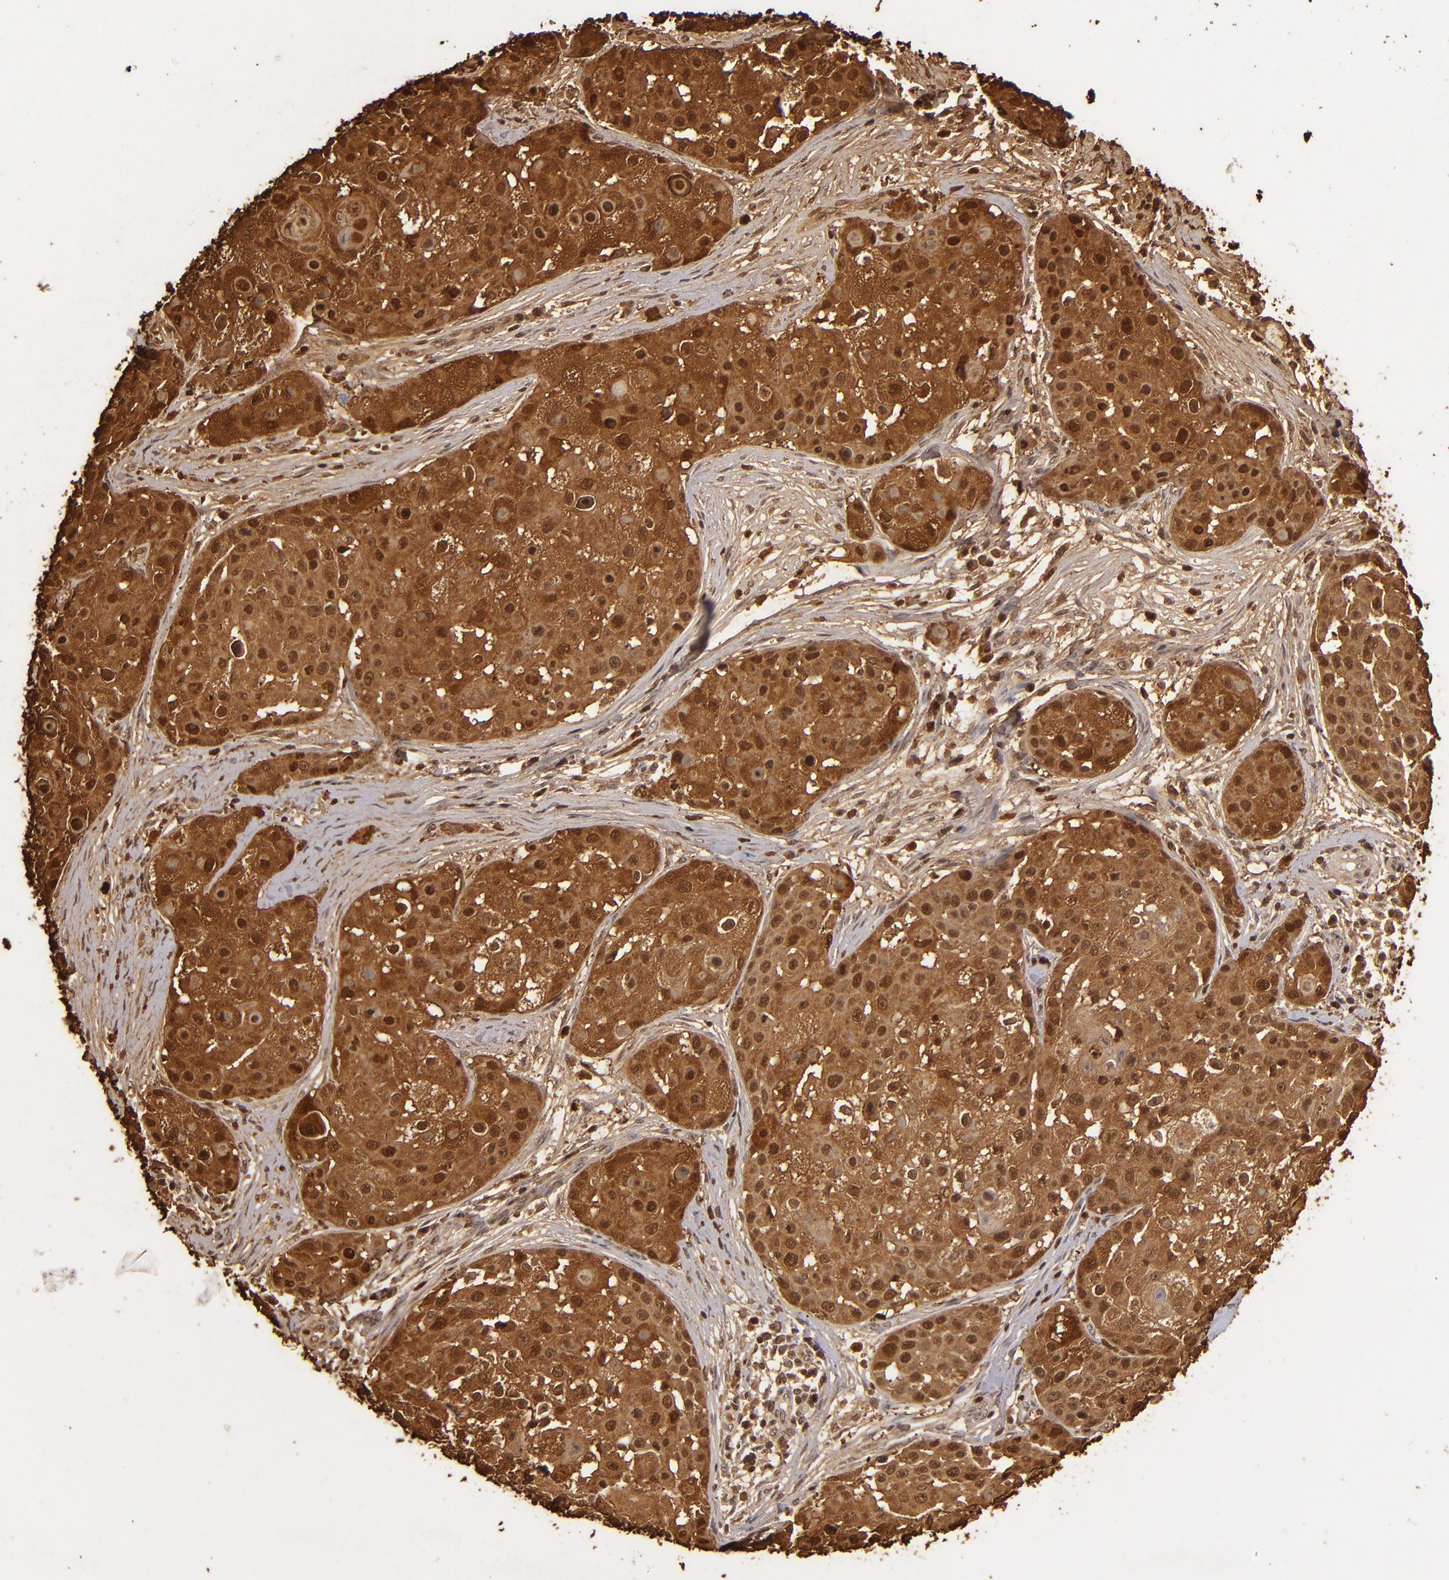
{"staining": {"intensity": "strong", "quantity": ">75%", "location": "cytoplasmic/membranous,nuclear"}, "tissue": "skin cancer", "cell_type": "Tumor cells", "image_type": "cancer", "snomed": [{"axis": "morphology", "description": "Squamous cell carcinoma, NOS"}, {"axis": "topography", "description": "Skin"}], "caption": "About >75% of tumor cells in skin cancer show strong cytoplasmic/membranous and nuclear protein expression as visualized by brown immunohistochemical staining.", "gene": "S100A2", "patient": {"sex": "female", "age": 57}}